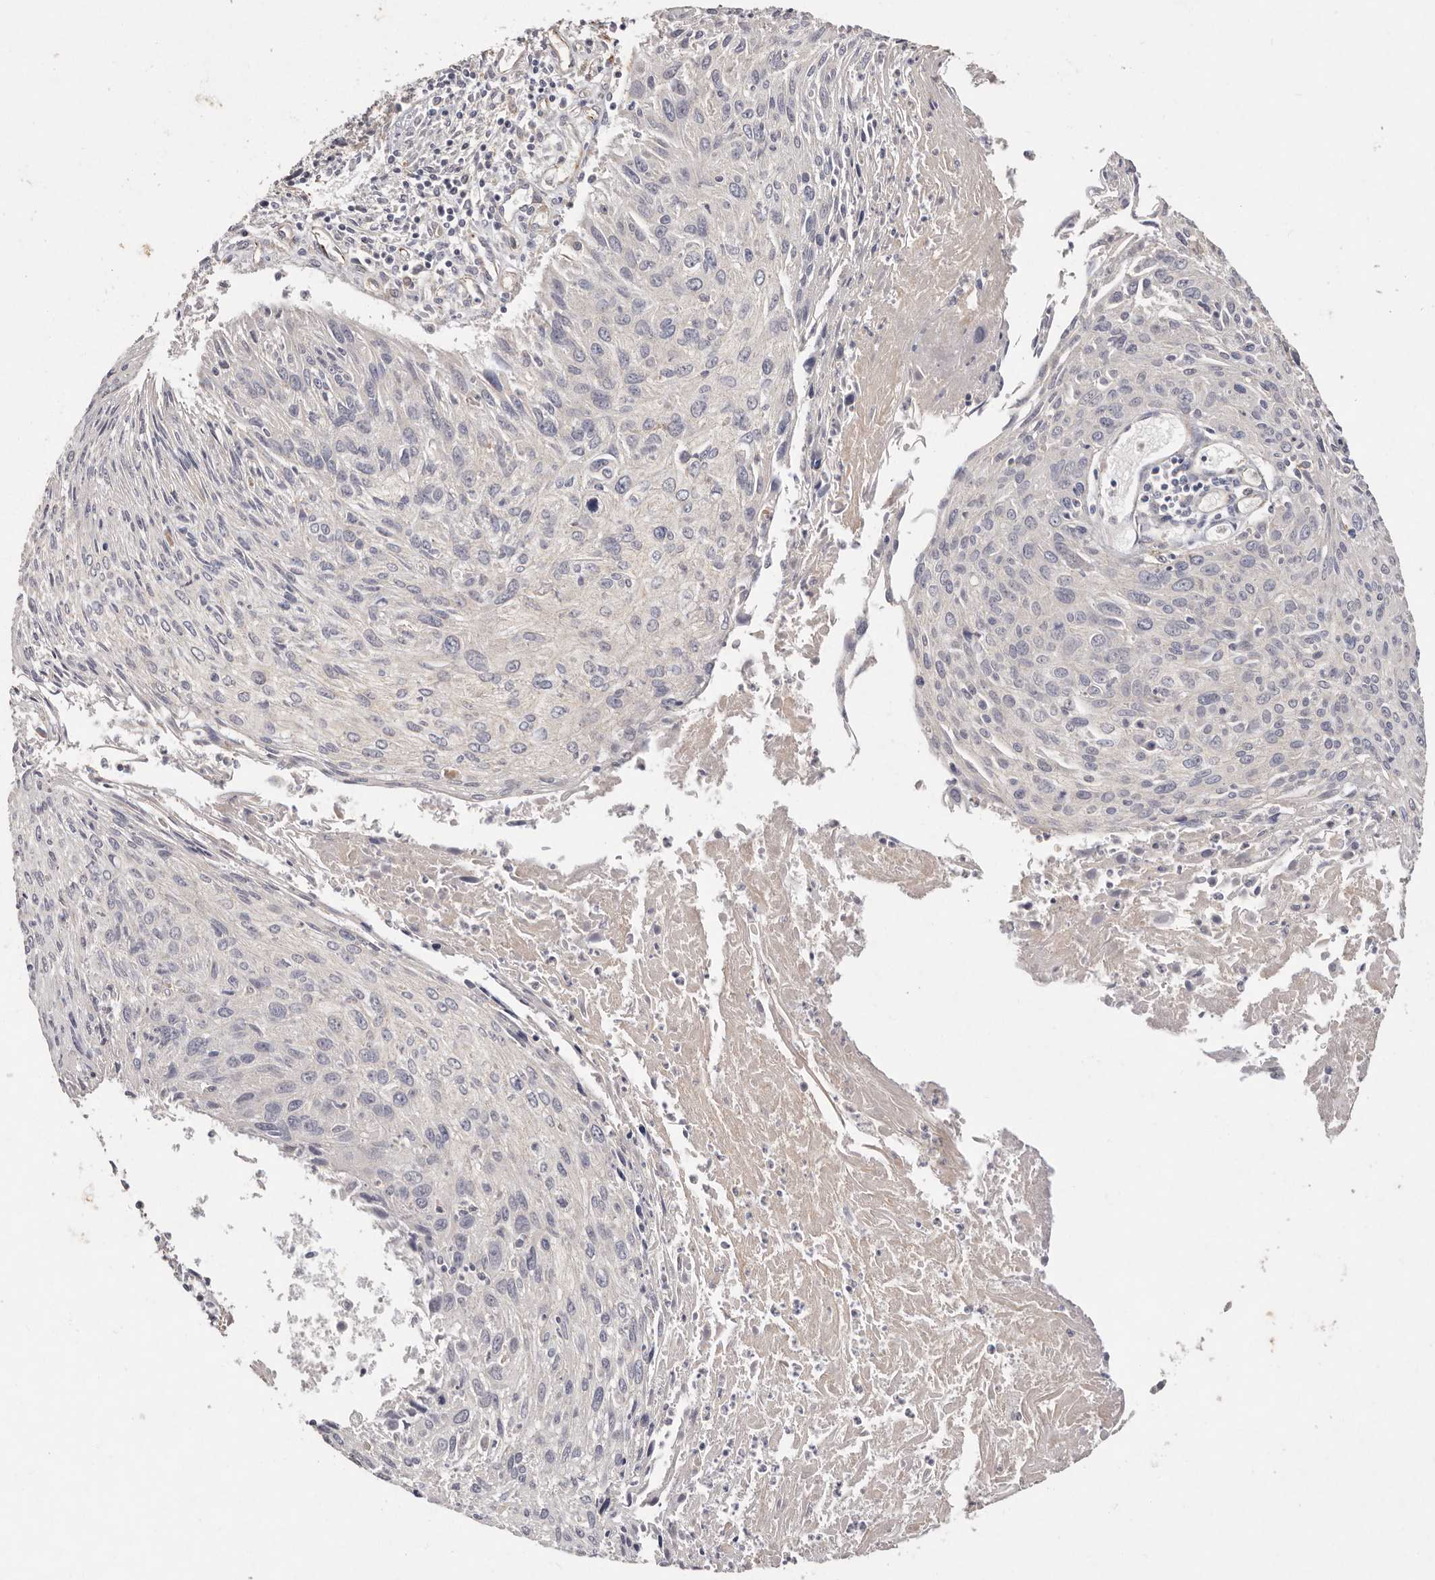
{"staining": {"intensity": "negative", "quantity": "none", "location": "none"}, "tissue": "cervical cancer", "cell_type": "Tumor cells", "image_type": "cancer", "snomed": [{"axis": "morphology", "description": "Squamous cell carcinoma, NOS"}, {"axis": "topography", "description": "Cervix"}], "caption": "This is an IHC photomicrograph of cervical squamous cell carcinoma. There is no expression in tumor cells.", "gene": "THBS3", "patient": {"sex": "female", "age": 51}}